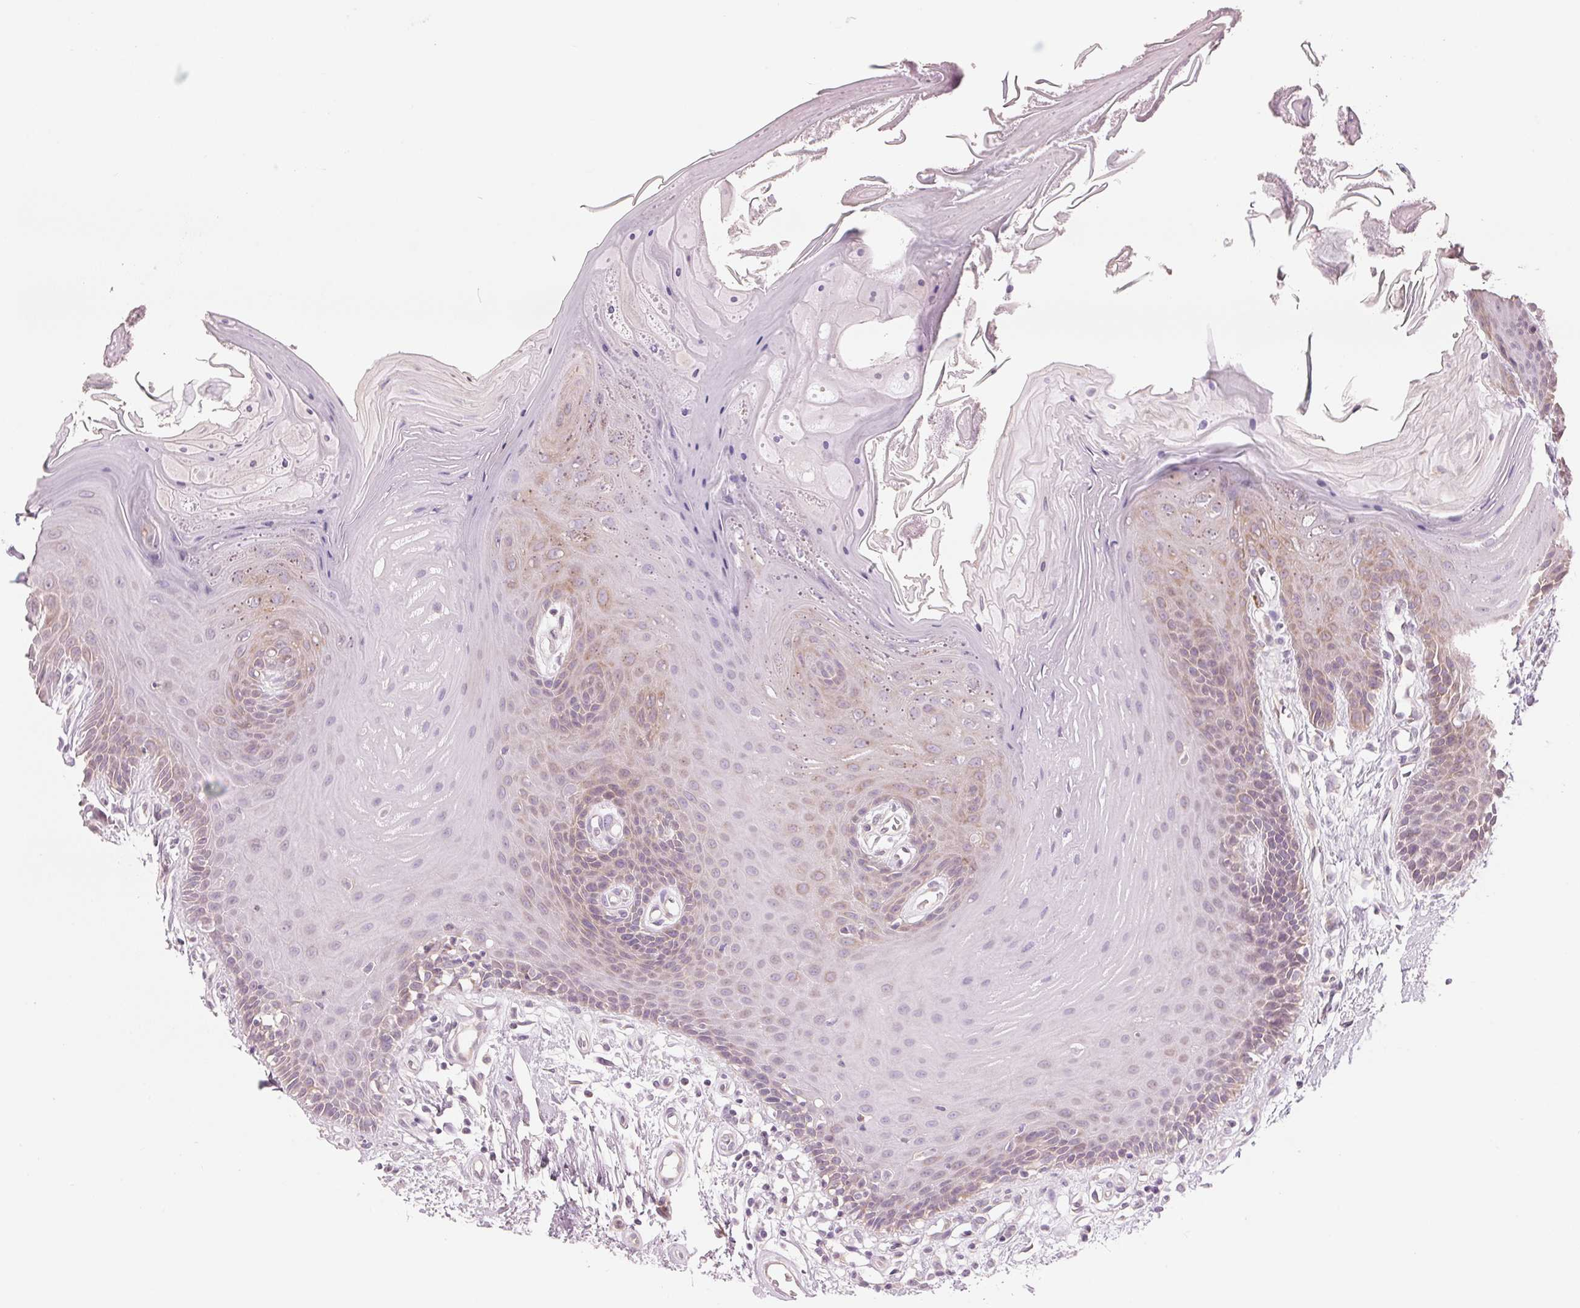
{"staining": {"intensity": "weak", "quantity": "25%-75%", "location": "cytoplasmic/membranous"}, "tissue": "oral mucosa", "cell_type": "Squamous epithelial cells", "image_type": "normal", "snomed": [{"axis": "morphology", "description": "Normal tissue, NOS"}, {"axis": "morphology", "description": "Normal morphology"}, {"axis": "topography", "description": "Oral tissue"}], "caption": "Immunohistochemistry (DAB (3,3'-diaminobenzidine)) staining of benign oral mucosa demonstrates weak cytoplasmic/membranous protein positivity in about 25%-75% of squamous epithelial cells. (brown staining indicates protein expression, while blue staining denotes nuclei).", "gene": "GNMT", "patient": {"sex": "female", "age": 76}}